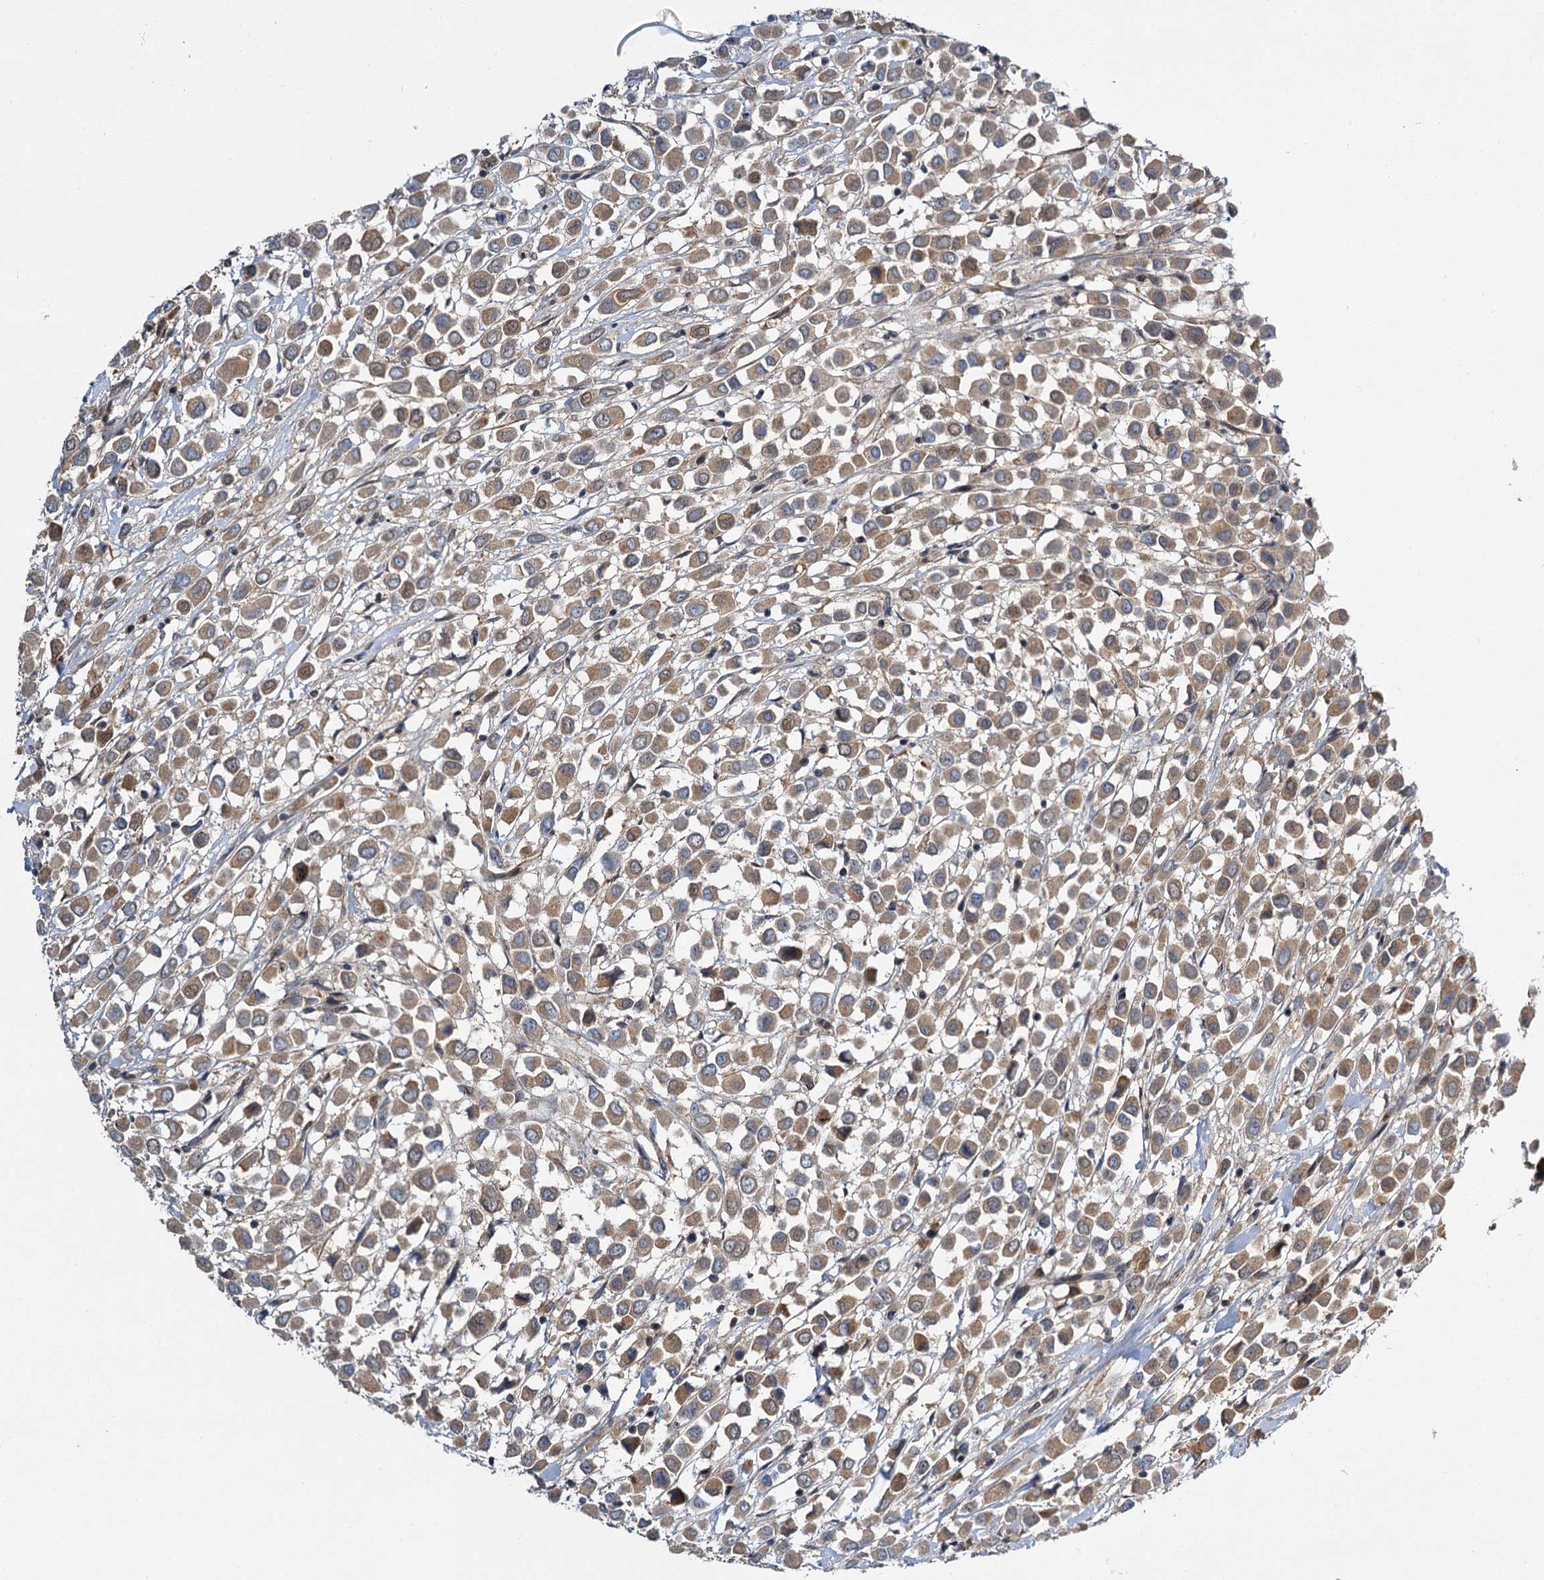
{"staining": {"intensity": "moderate", "quantity": ">75%", "location": "cytoplasmic/membranous"}, "tissue": "breast cancer", "cell_type": "Tumor cells", "image_type": "cancer", "snomed": [{"axis": "morphology", "description": "Duct carcinoma"}, {"axis": "topography", "description": "Breast"}], "caption": "Intraductal carcinoma (breast) was stained to show a protein in brown. There is medium levels of moderate cytoplasmic/membranous expression in about >75% of tumor cells.", "gene": "MBD6", "patient": {"sex": "female", "age": 61}}